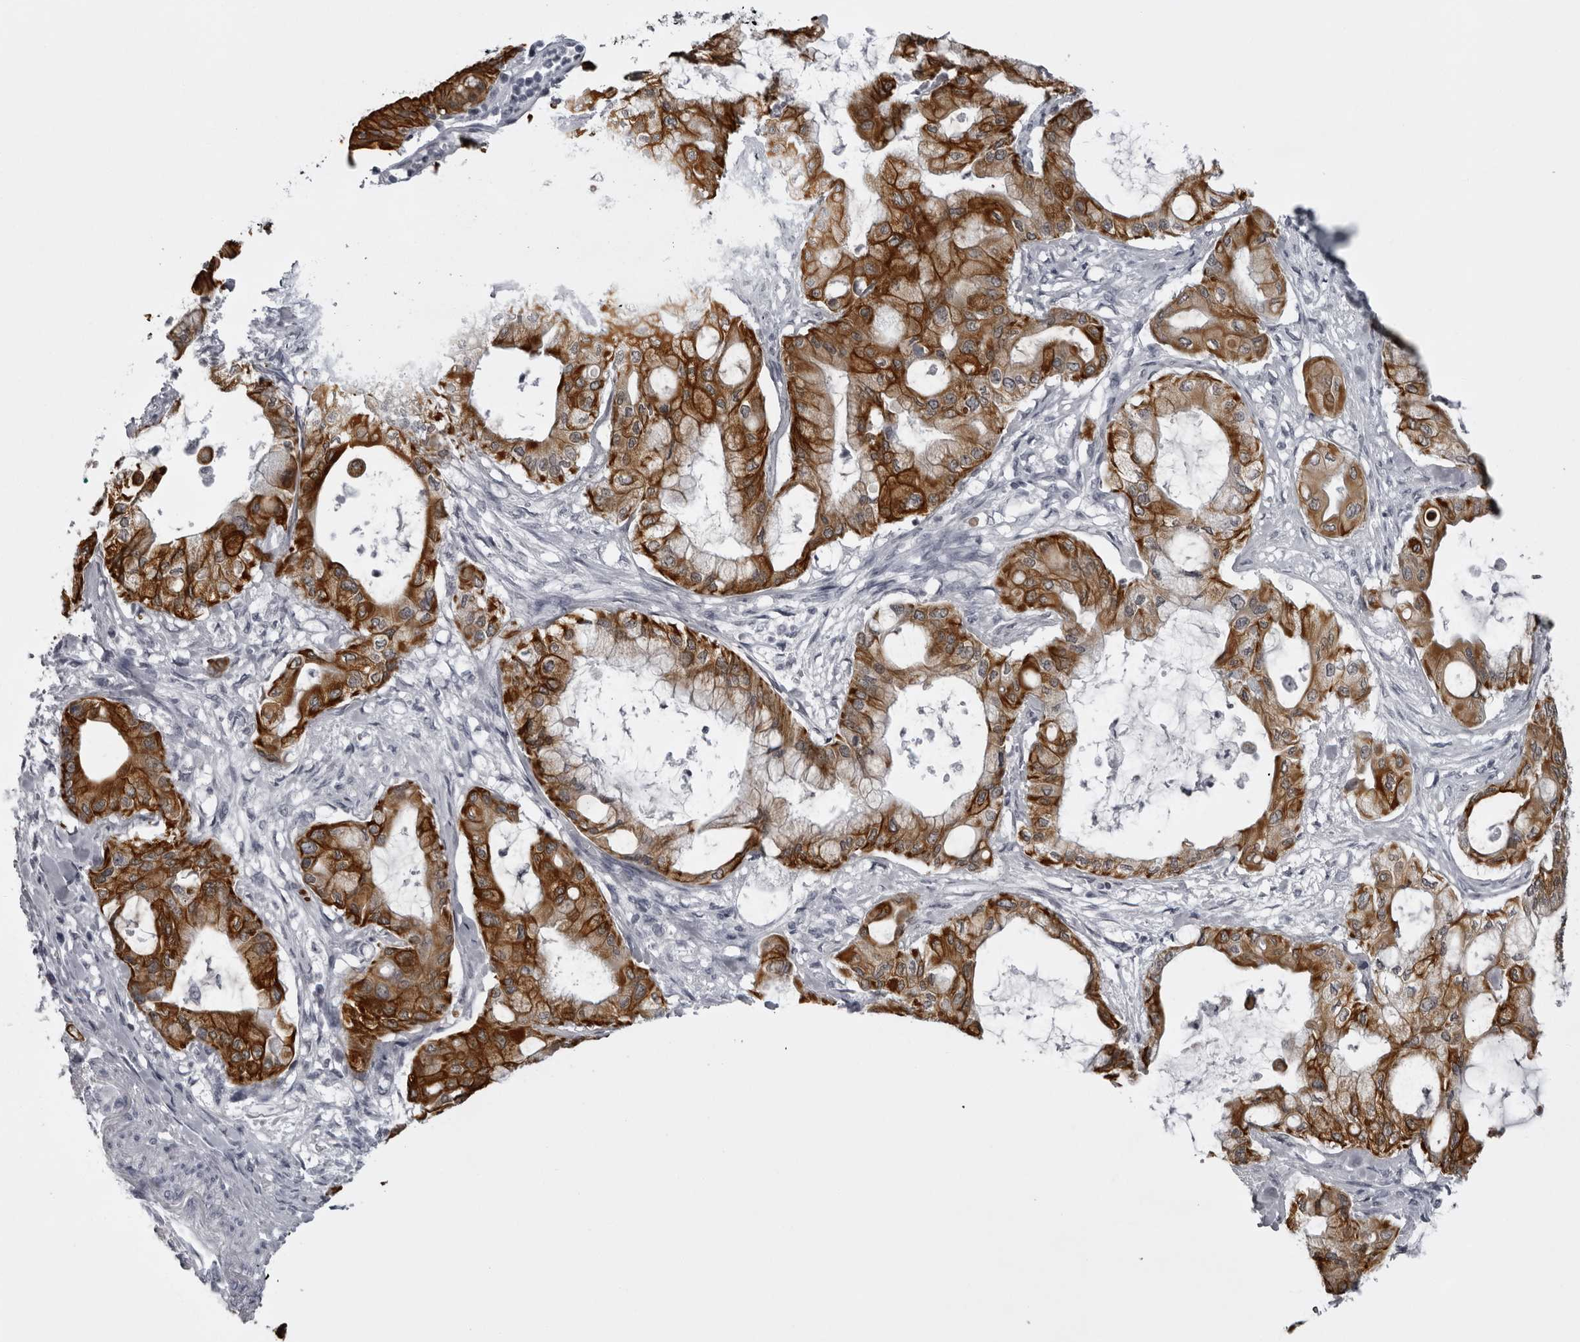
{"staining": {"intensity": "strong", "quantity": ">75%", "location": "cytoplasmic/membranous"}, "tissue": "pancreatic cancer", "cell_type": "Tumor cells", "image_type": "cancer", "snomed": [{"axis": "morphology", "description": "Adenocarcinoma, NOS"}, {"axis": "morphology", "description": "Adenocarcinoma, metastatic, NOS"}, {"axis": "topography", "description": "Lymph node"}, {"axis": "topography", "description": "Pancreas"}, {"axis": "topography", "description": "Duodenum"}], "caption": "A photomicrograph of pancreatic cancer (adenocarcinoma) stained for a protein demonstrates strong cytoplasmic/membranous brown staining in tumor cells.", "gene": "UROD", "patient": {"sex": "female", "age": 64}}